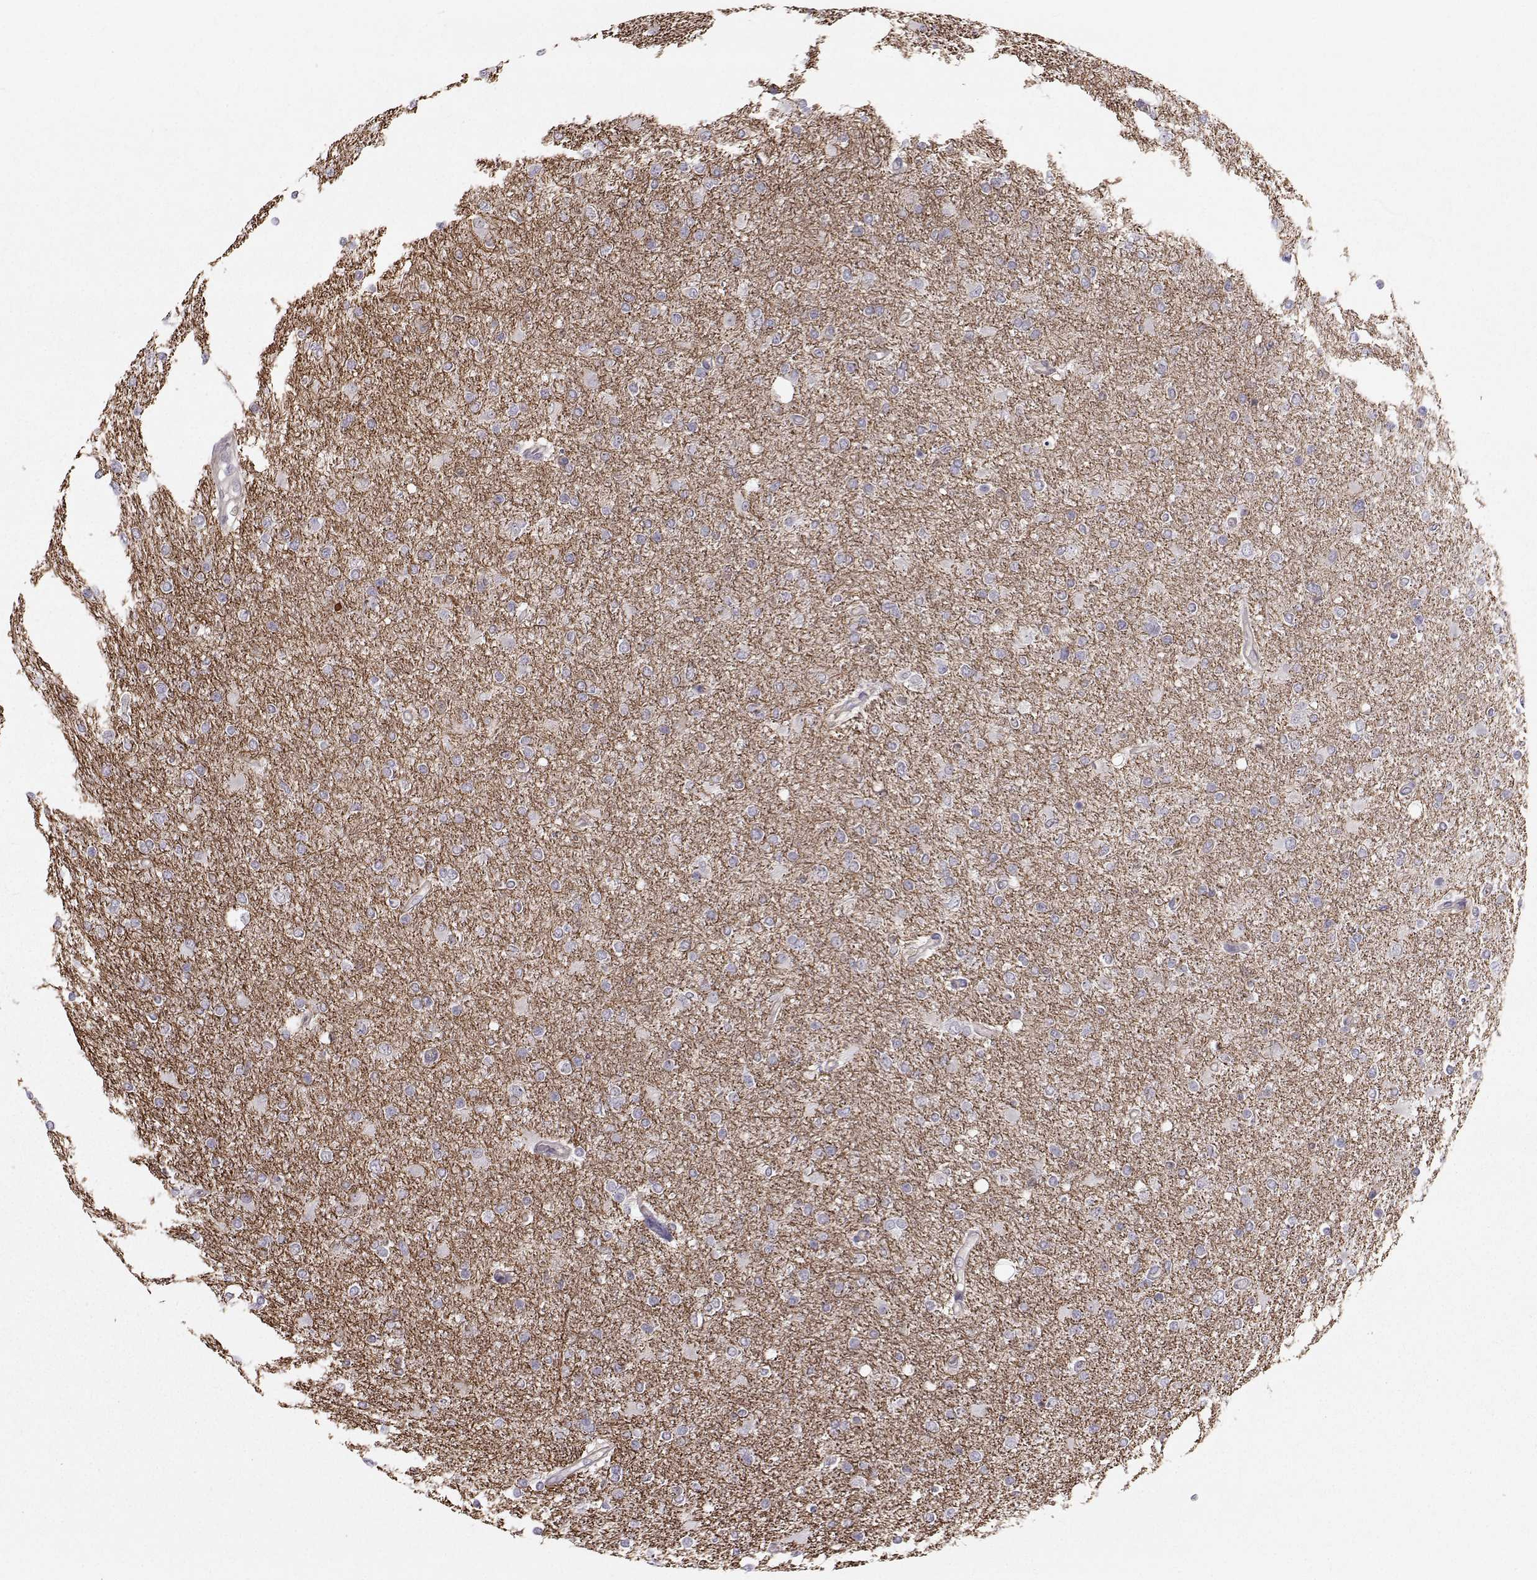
{"staining": {"intensity": "negative", "quantity": "none", "location": "none"}, "tissue": "glioma", "cell_type": "Tumor cells", "image_type": "cancer", "snomed": [{"axis": "morphology", "description": "Glioma, malignant, High grade"}, {"axis": "topography", "description": "Cerebral cortex"}], "caption": "High power microscopy micrograph of an immunohistochemistry (IHC) photomicrograph of glioma, revealing no significant staining in tumor cells.", "gene": "ASB16", "patient": {"sex": "male", "age": 70}}